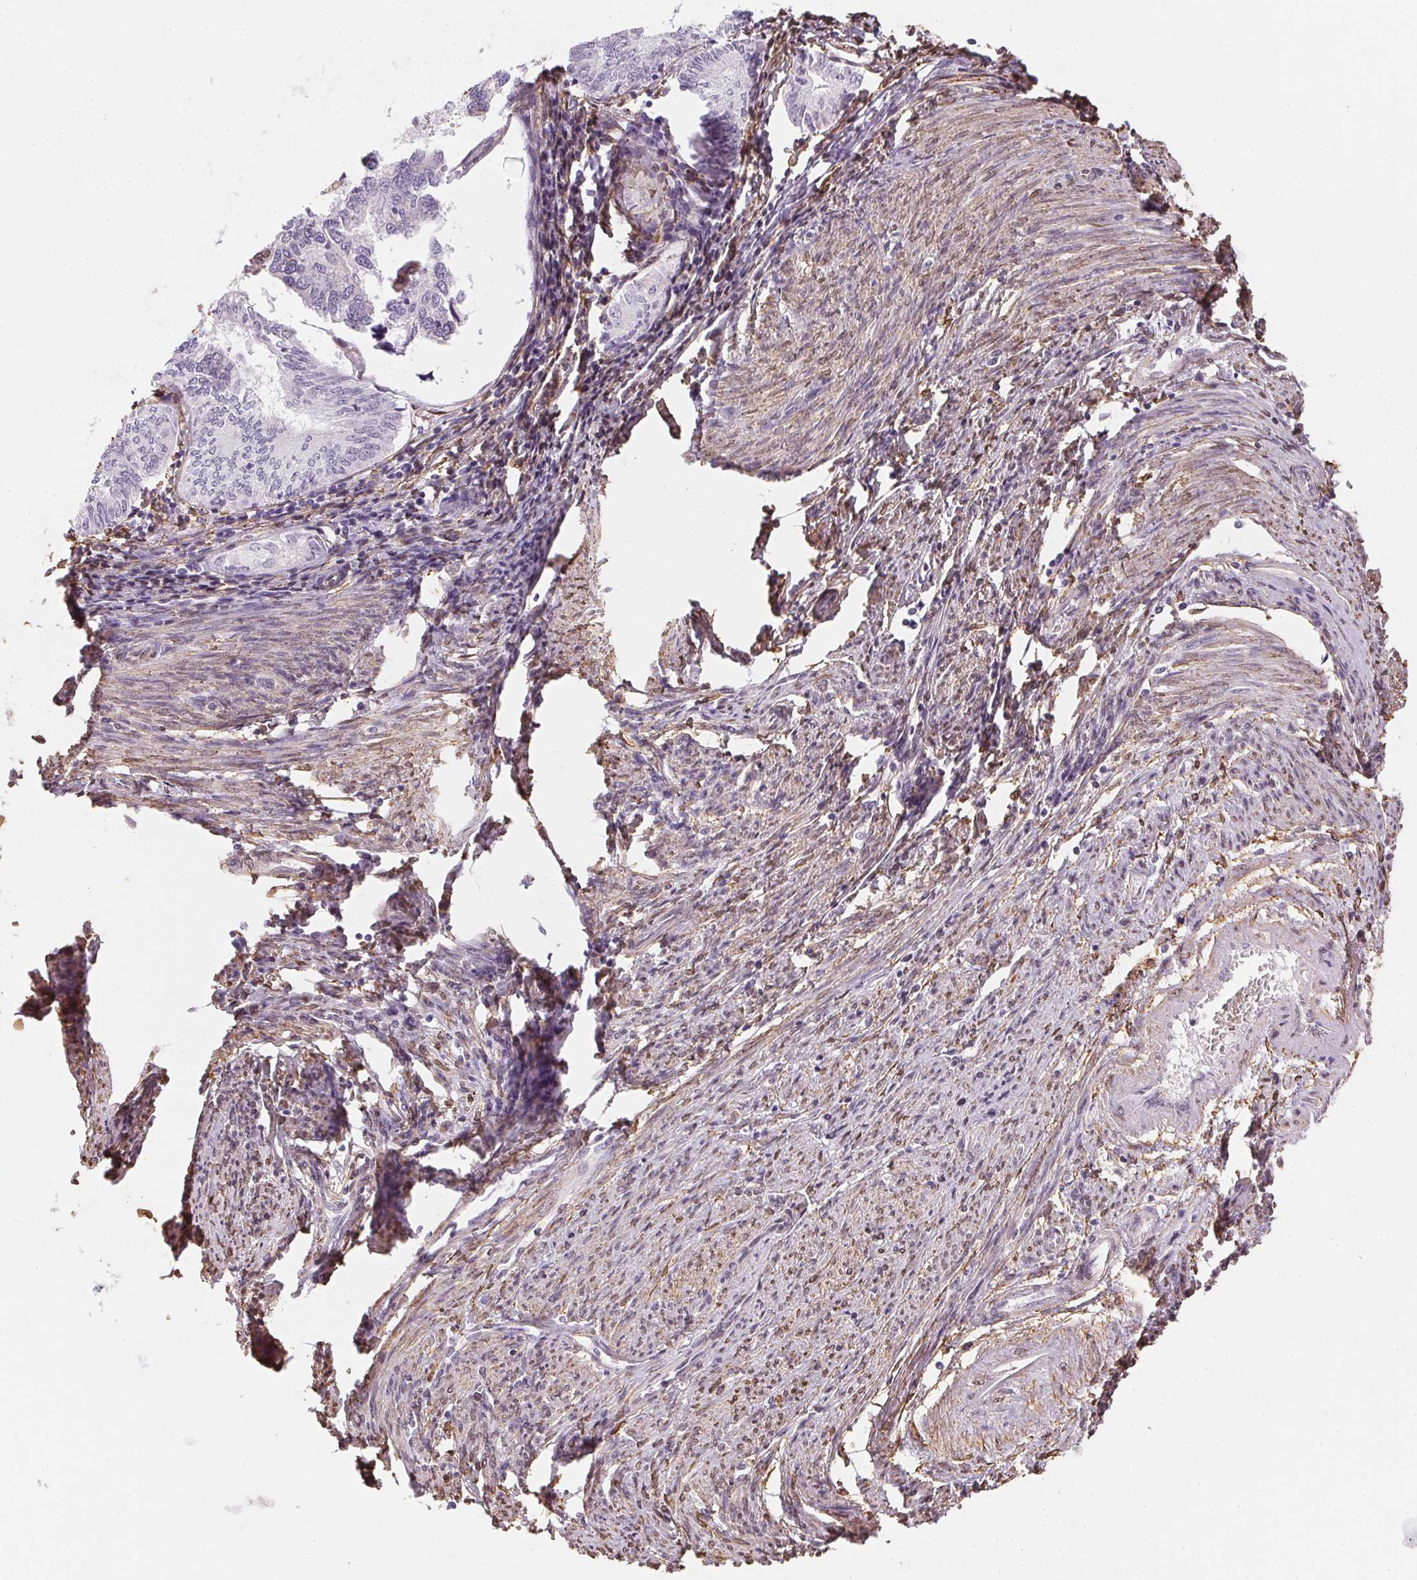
{"staining": {"intensity": "negative", "quantity": "none", "location": "none"}, "tissue": "endometrial cancer", "cell_type": "Tumor cells", "image_type": "cancer", "snomed": [{"axis": "morphology", "description": "Carcinoma, NOS"}, {"axis": "topography", "description": "Uterus"}], "caption": "Tumor cells show no significant positivity in endometrial cancer (carcinoma). The staining was performed using DAB to visualize the protein expression in brown, while the nuclei were stained in blue with hematoxylin (Magnification: 20x).", "gene": "RSBN1", "patient": {"sex": "female", "age": 76}}